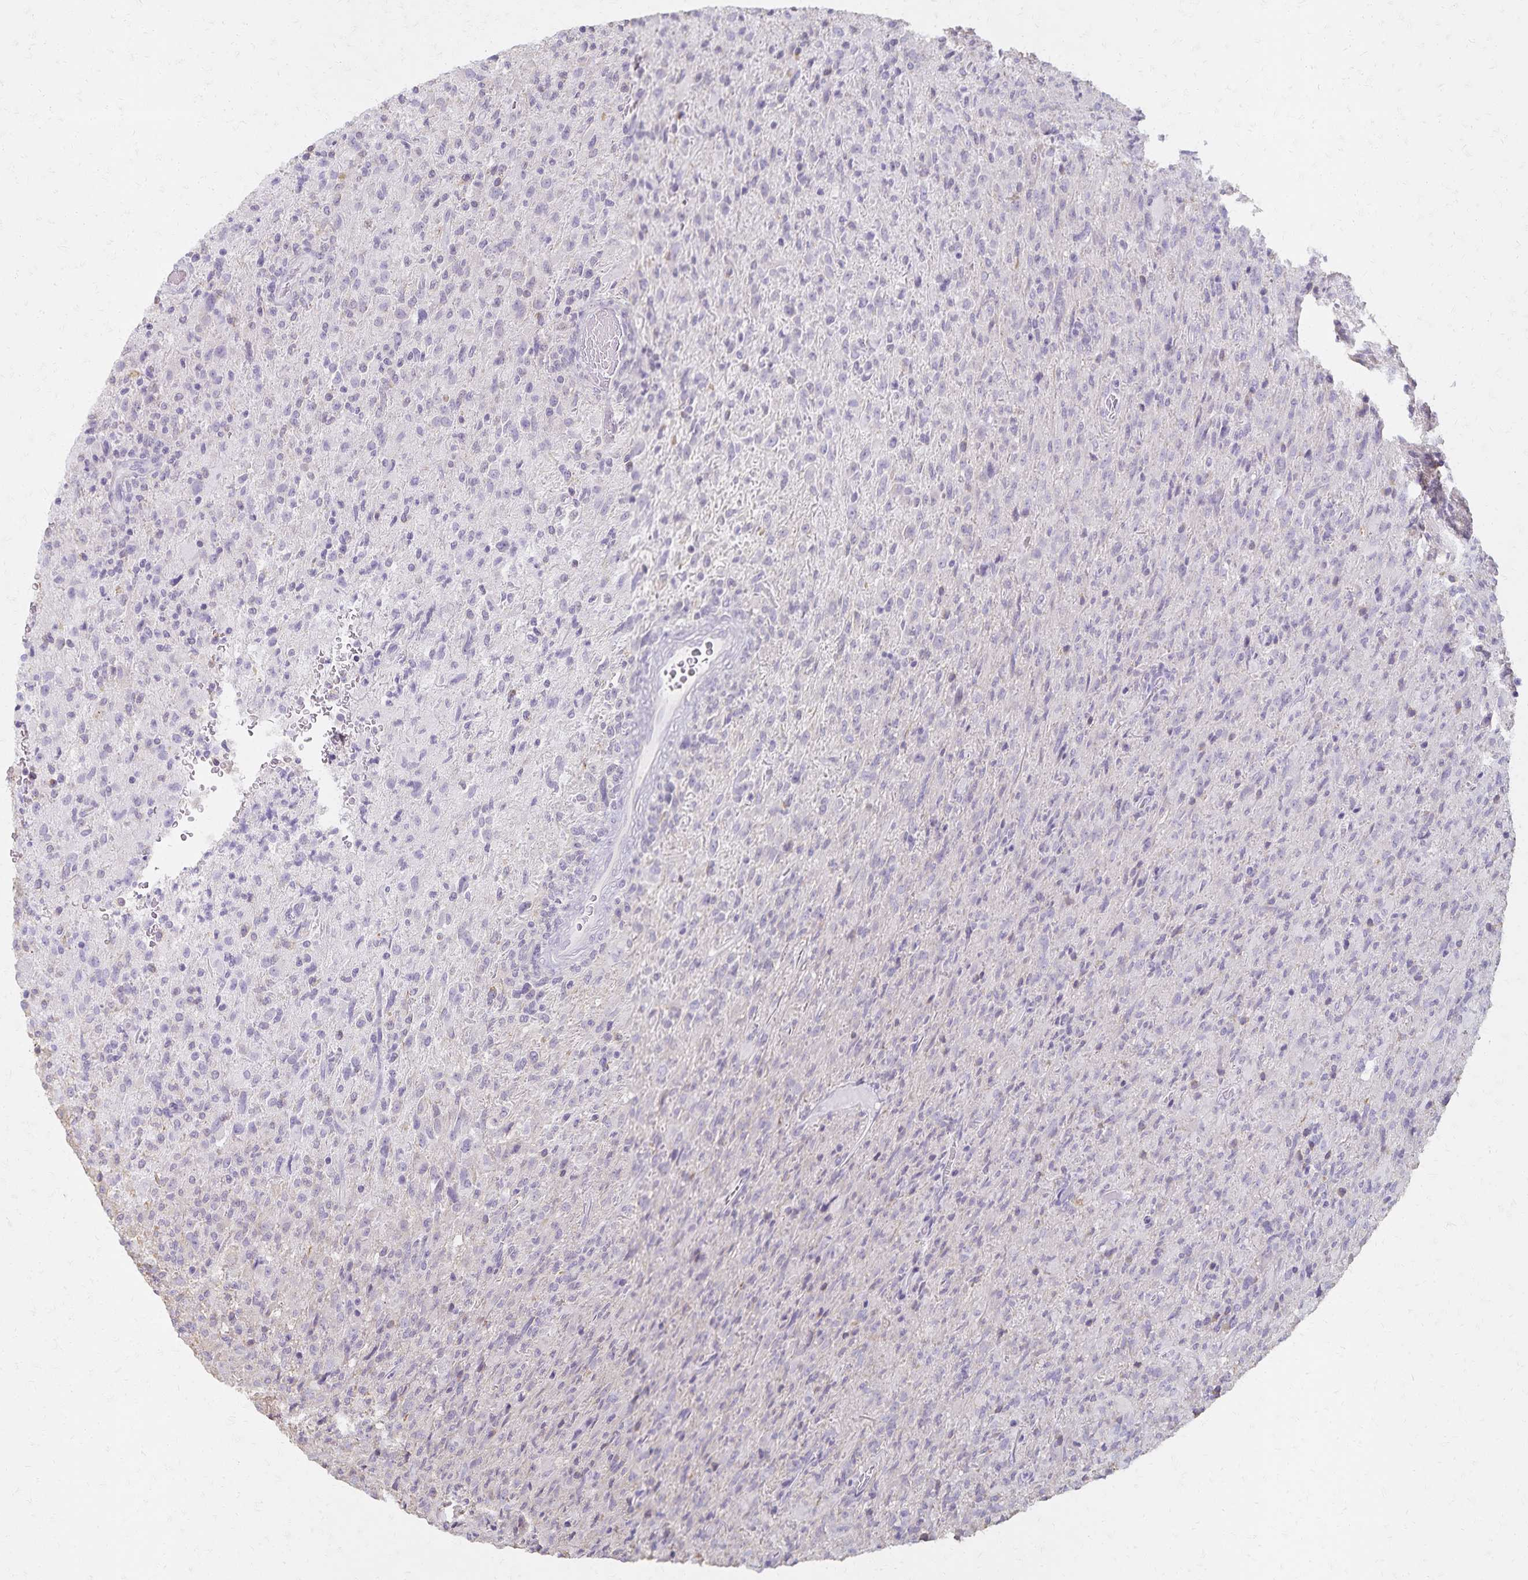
{"staining": {"intensity": "negative", "quantity": "none", "location": "none"}, "tissue": "glioma", "cell_type": "Tumor cells", "image_type": "cancer", "snomed": [{"axis": "morphology", "description": "Glioma, malignant, High grade"}, {"axis": "topography", "description": "Brain"}], "caption": "Tumor cells are negative for protein expression in human malignant high-grade glioma.", "gene": "KISS1", "patient": {"sex": "male", "age": 68}}